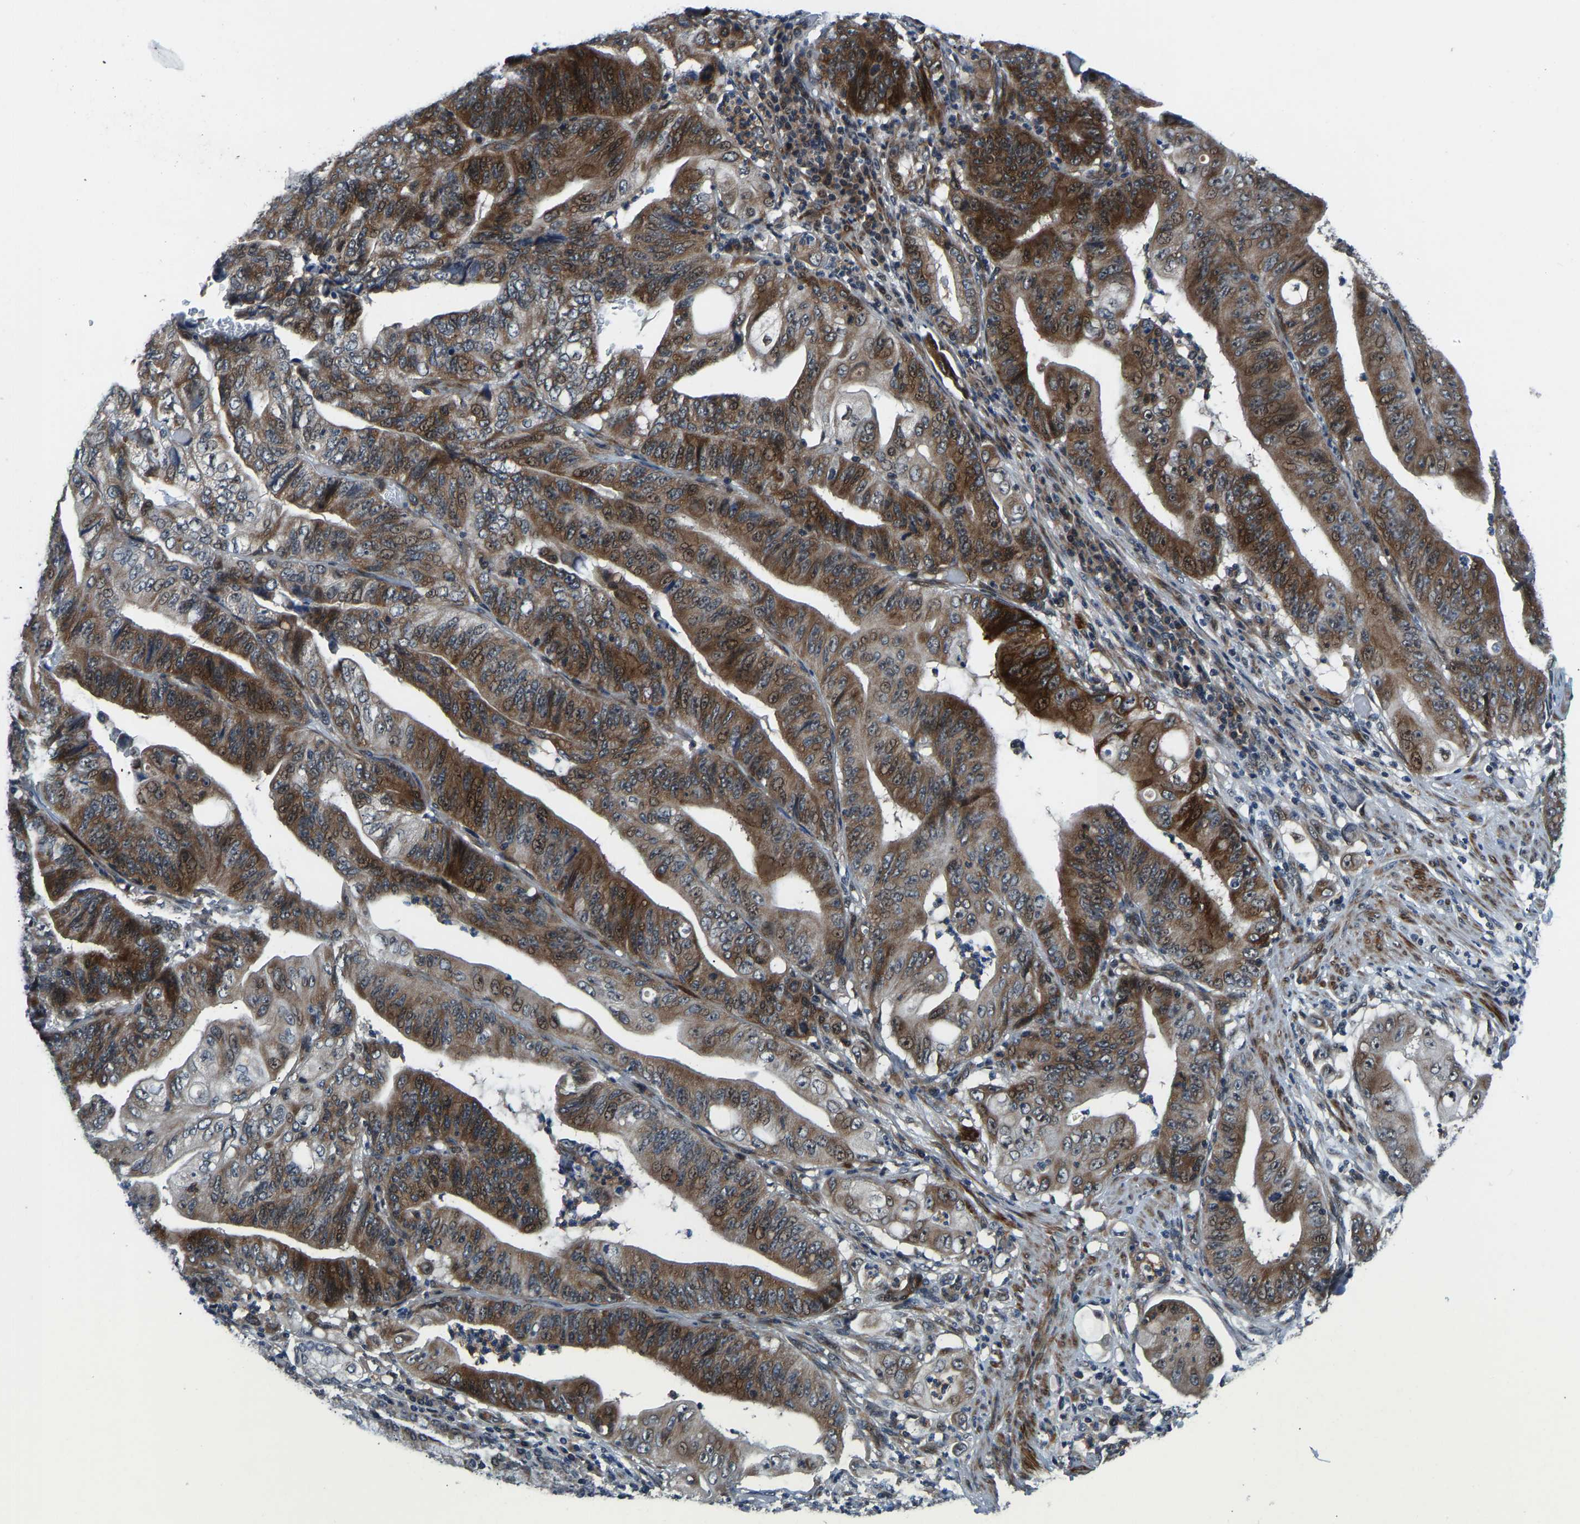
{"staining": {"intensity": "moderate", "quantity": ">75%", "location": "cytoplasmic/membranous"}, "tissue": "stomach cancer", "cell_type": "Tumor cells", "image_type": "cancer", "snomed": [{"axis": "morphology", "description": "Adenocarcinoma, NOS"}, {"axis": "topography", "description": "Stomach"}], "caption": "Human adenocarcinoma (stomach) stained for a protein (brown) displays moderate cytoplasmic/membranous positive expression in about >75% of tumor cells.", "gene": "RLIM", "patient": {"sex": "female", "age": 73}}